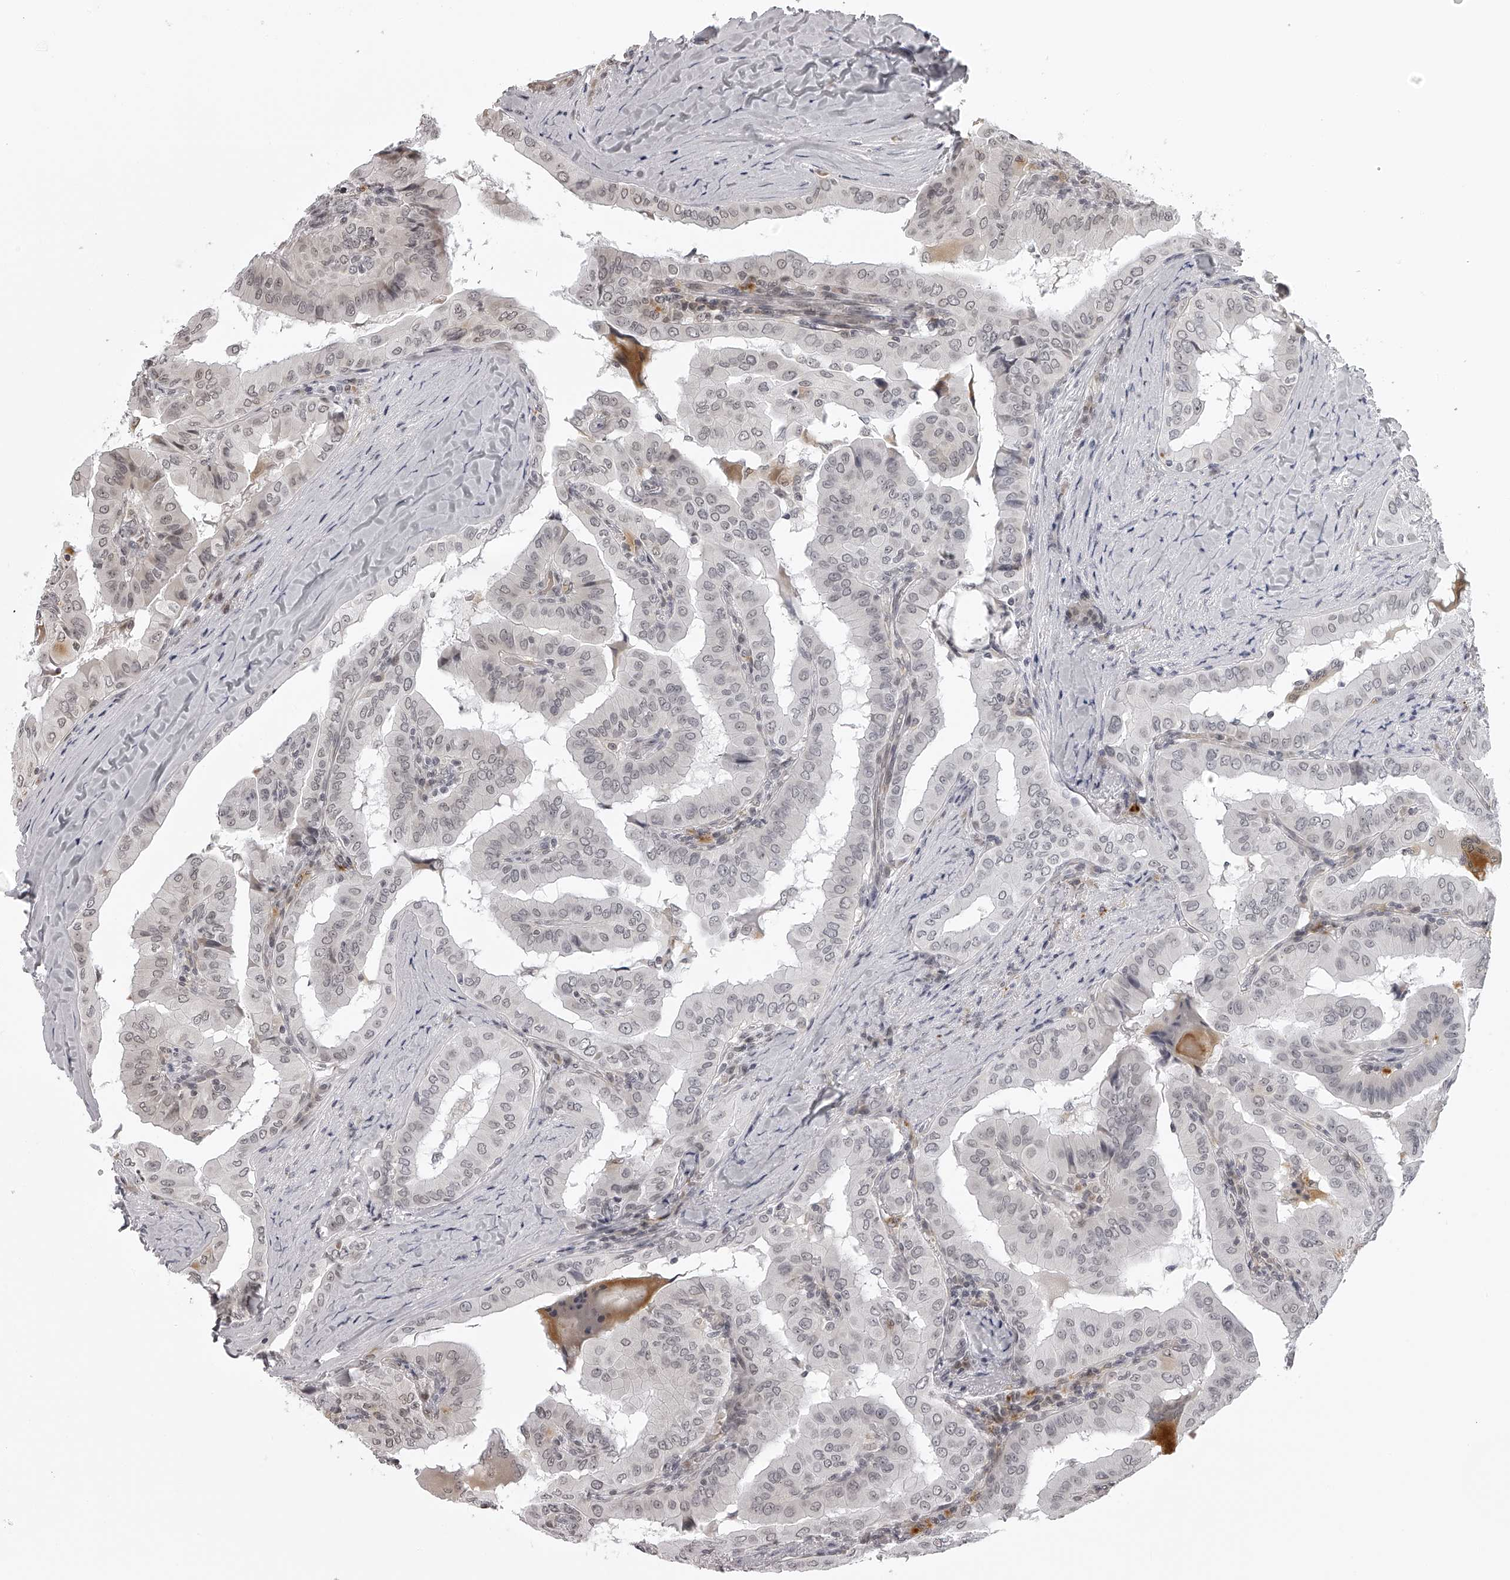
{"staining": {"intensity": "negative", "quantity": "none", "location": "none"}, "tissue": "thyroid cancer", "cell_type": "Tumor cells", "image_type": "cancer", "snomed": [{"axis": "morphology", "description": "Papillary adenocarcinoma, NOS"}, {"axis": "topography", "description": "Thyroid gland"}], "caption": "Tumor cells show no significant protein expression in thyroid cancer (papillary adenocarcinoma). (Stains: DAB immunohistochemistry (IHC) with hematoxylin counter stain, Microscopy: brightfield microscopy at high magnification).", "gene": "ODF2L", "patient": {"sex": "male", "age": 33}}